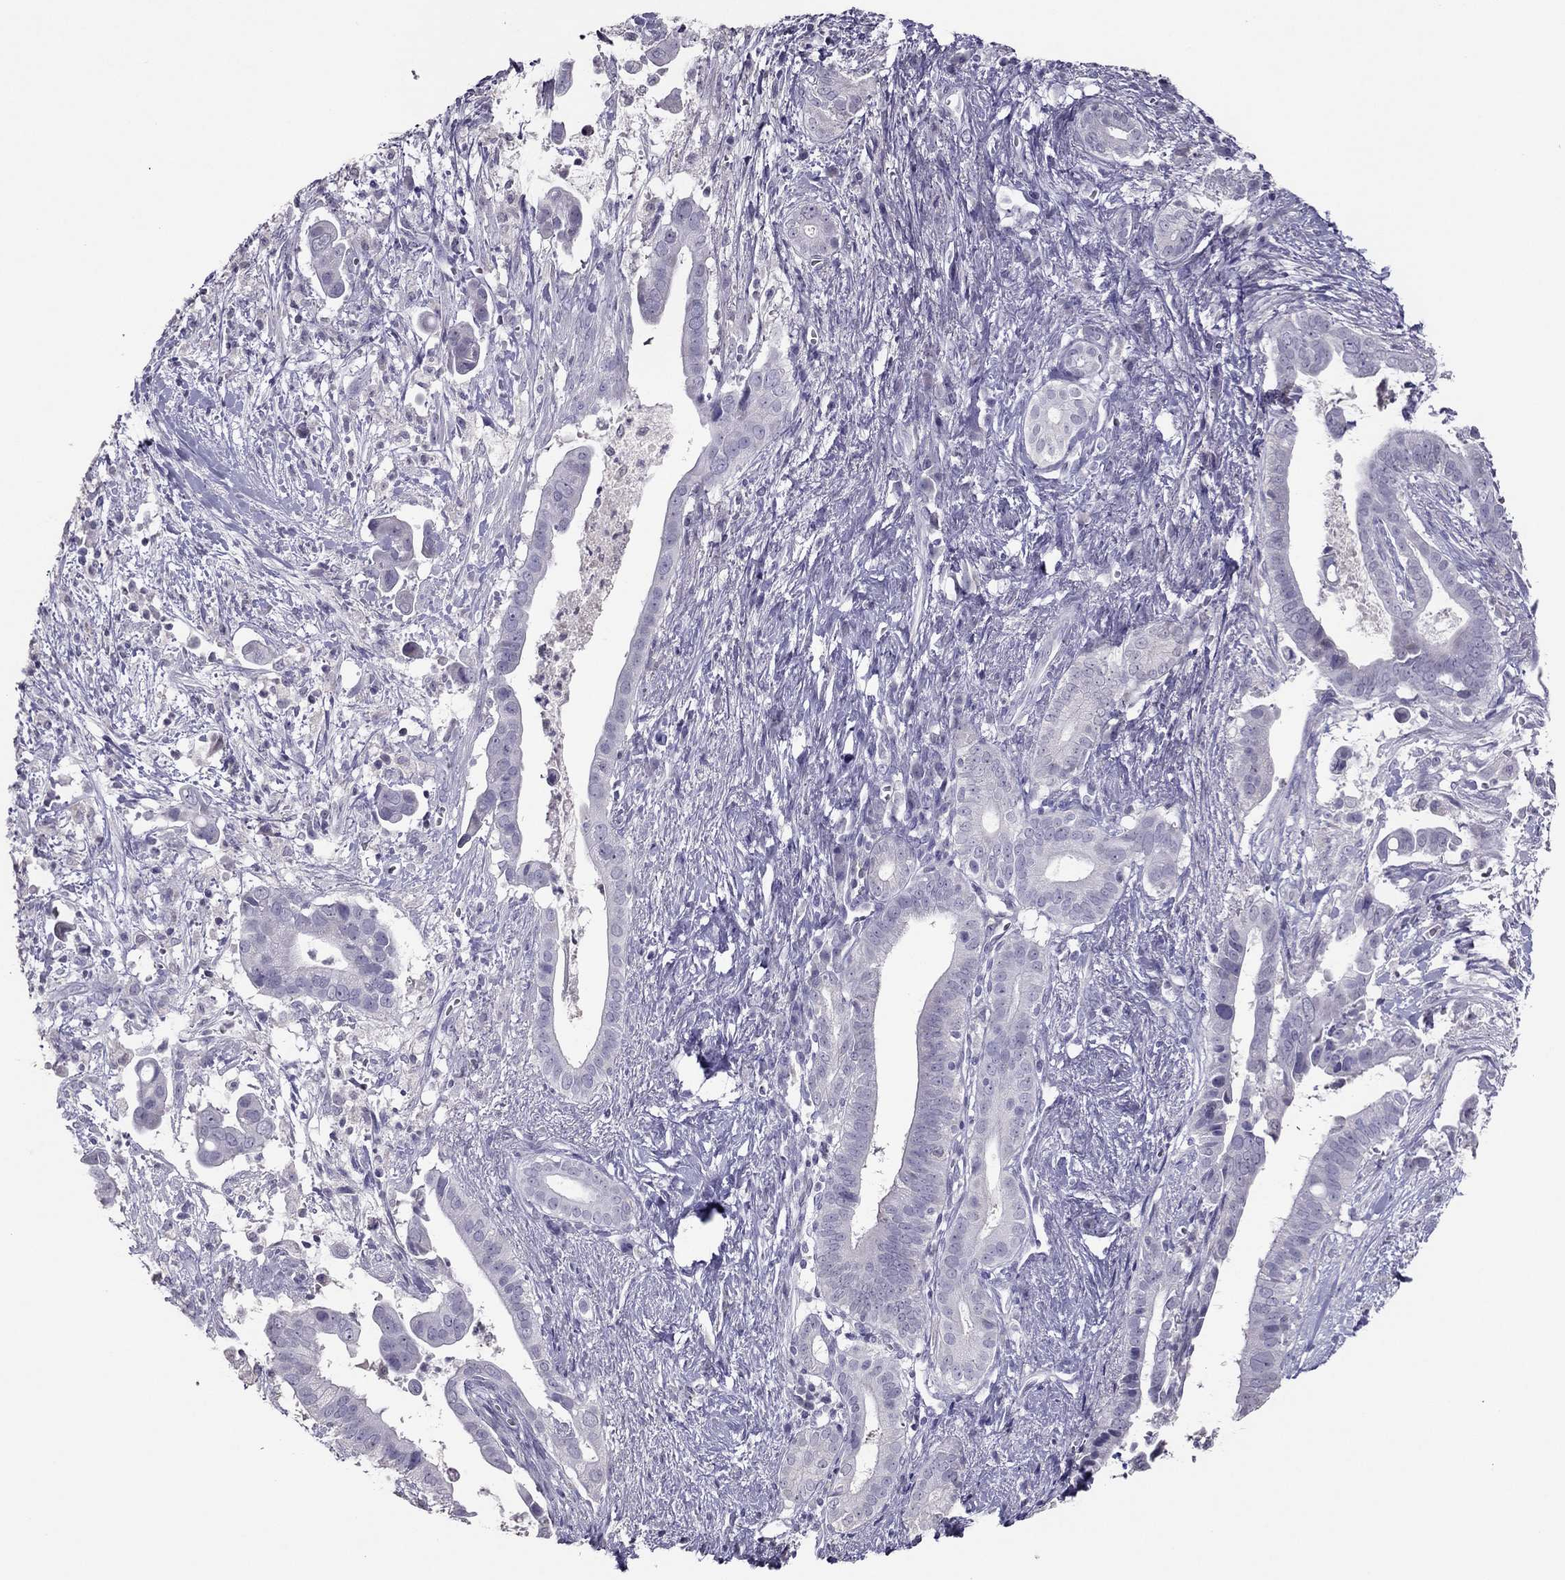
{"staining": {"intensity": "negative", "quantity": "none", "location": "none"}, "tissue": "pancreatic cancer", "cell_type": "Tumor cells", "image_type": "cancer", "snomed": [{"axis": "morphology", "description": "Adenocarcinoma, NOS"}, {"axis": "topography", "description": "Pancreas"}], "caption": "High power microscopy histopathology image of an IHC micrograph of adenocarcinoma (pancreatic), revealing no significant positivity in tumor cells. Nuclei are stained in blue.", "gene": "RGS8", "patient": {"sex": "male", "age": 61}}